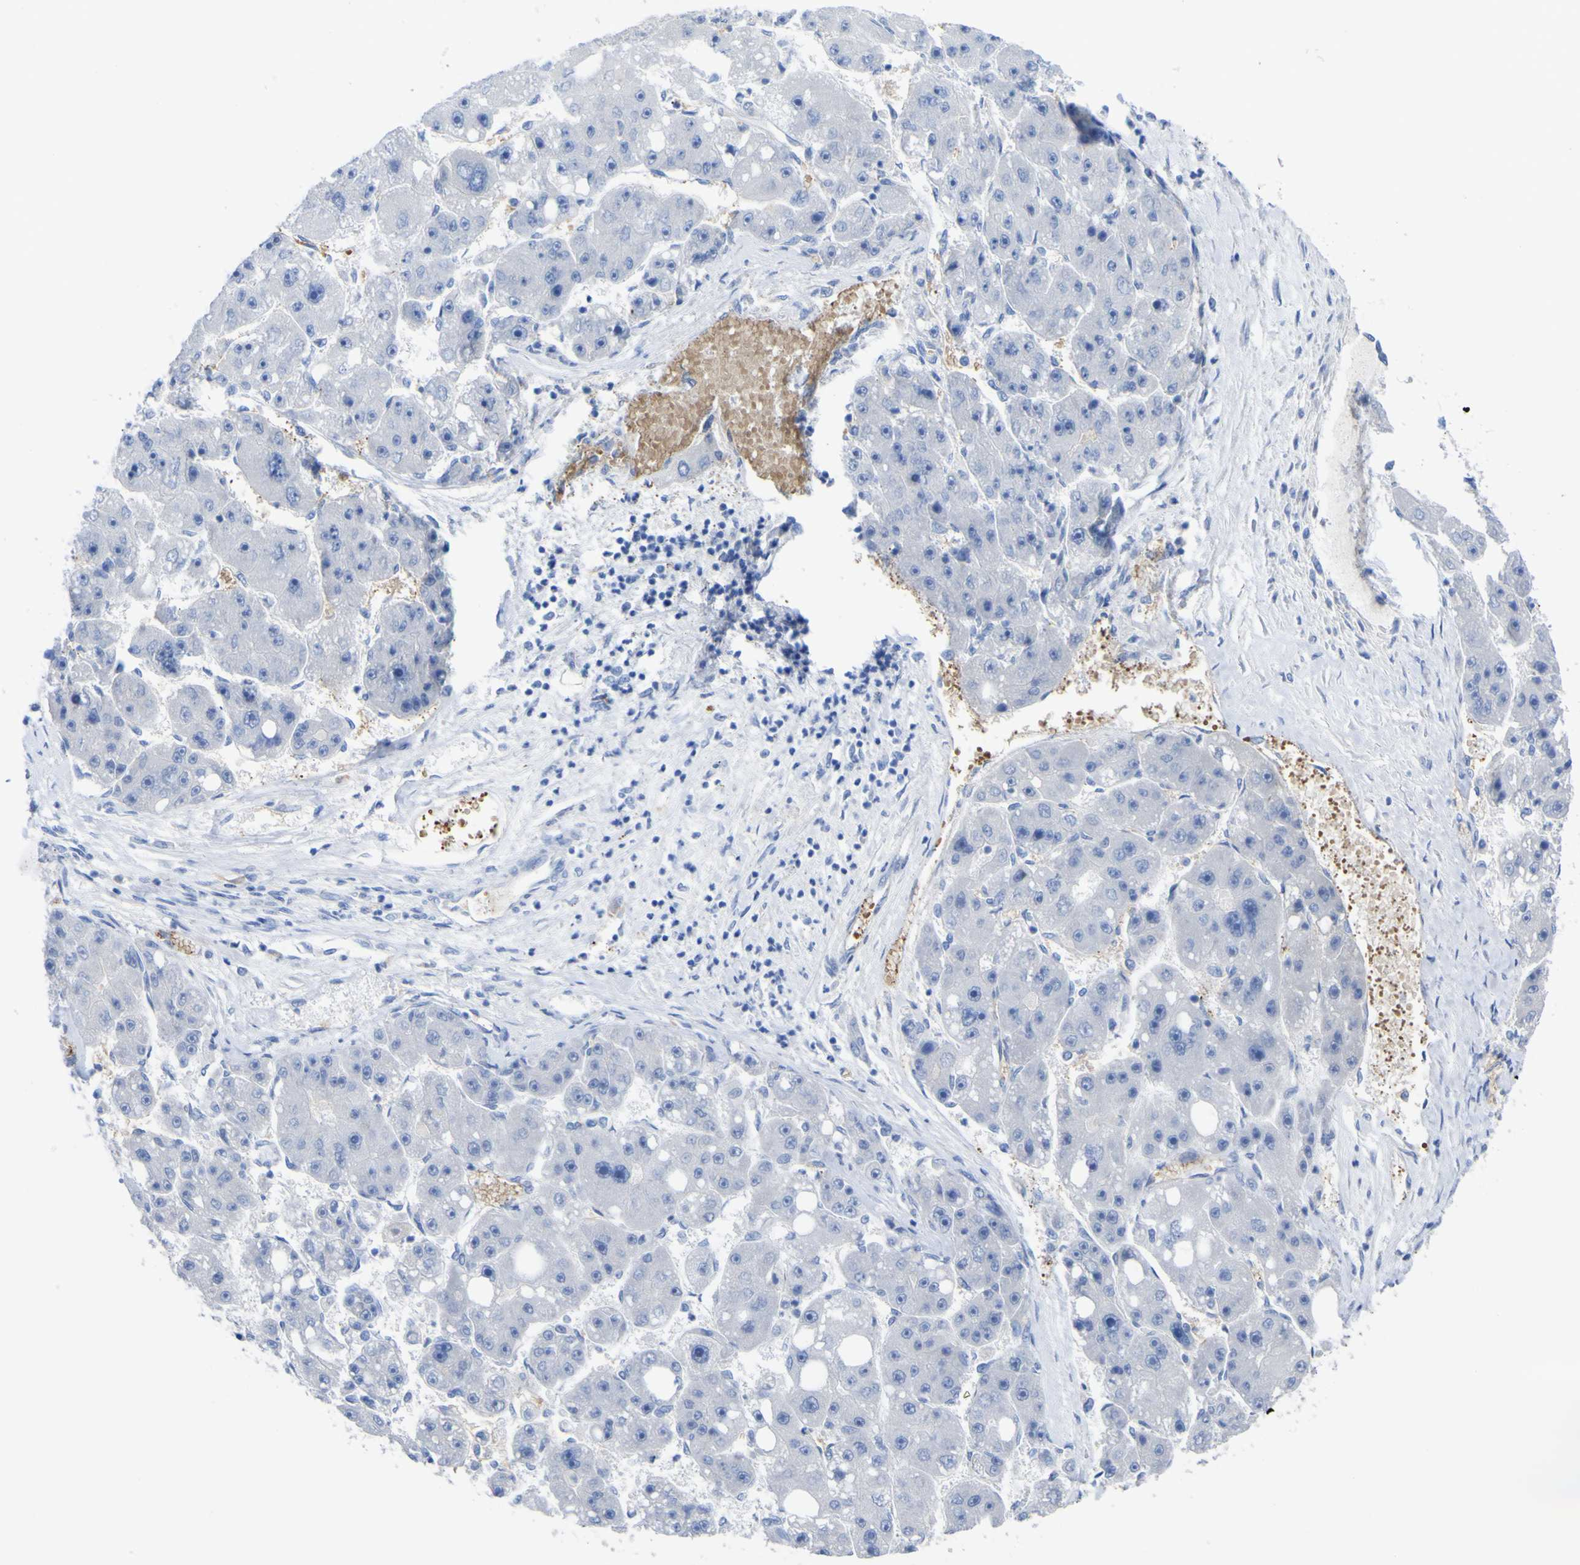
{"staining": {"intensity": "negative", "quantity": "none", "location": "none"}, "tissue": "liver cancer", "cell_type": "Tumor cells", "image_type": "cancer", "snomed": [{"axis": "morphology", "description": "Carcinoma, Hepatocellular, NOS"}, {"axis": "topography", "description": "Liver"}], "caption": "Liver cancer was stained to show a protein in brown. There is no significant expression in tumor cells.", "gene": "GCM1", "patient": {"sex": "female", "age": 61}}